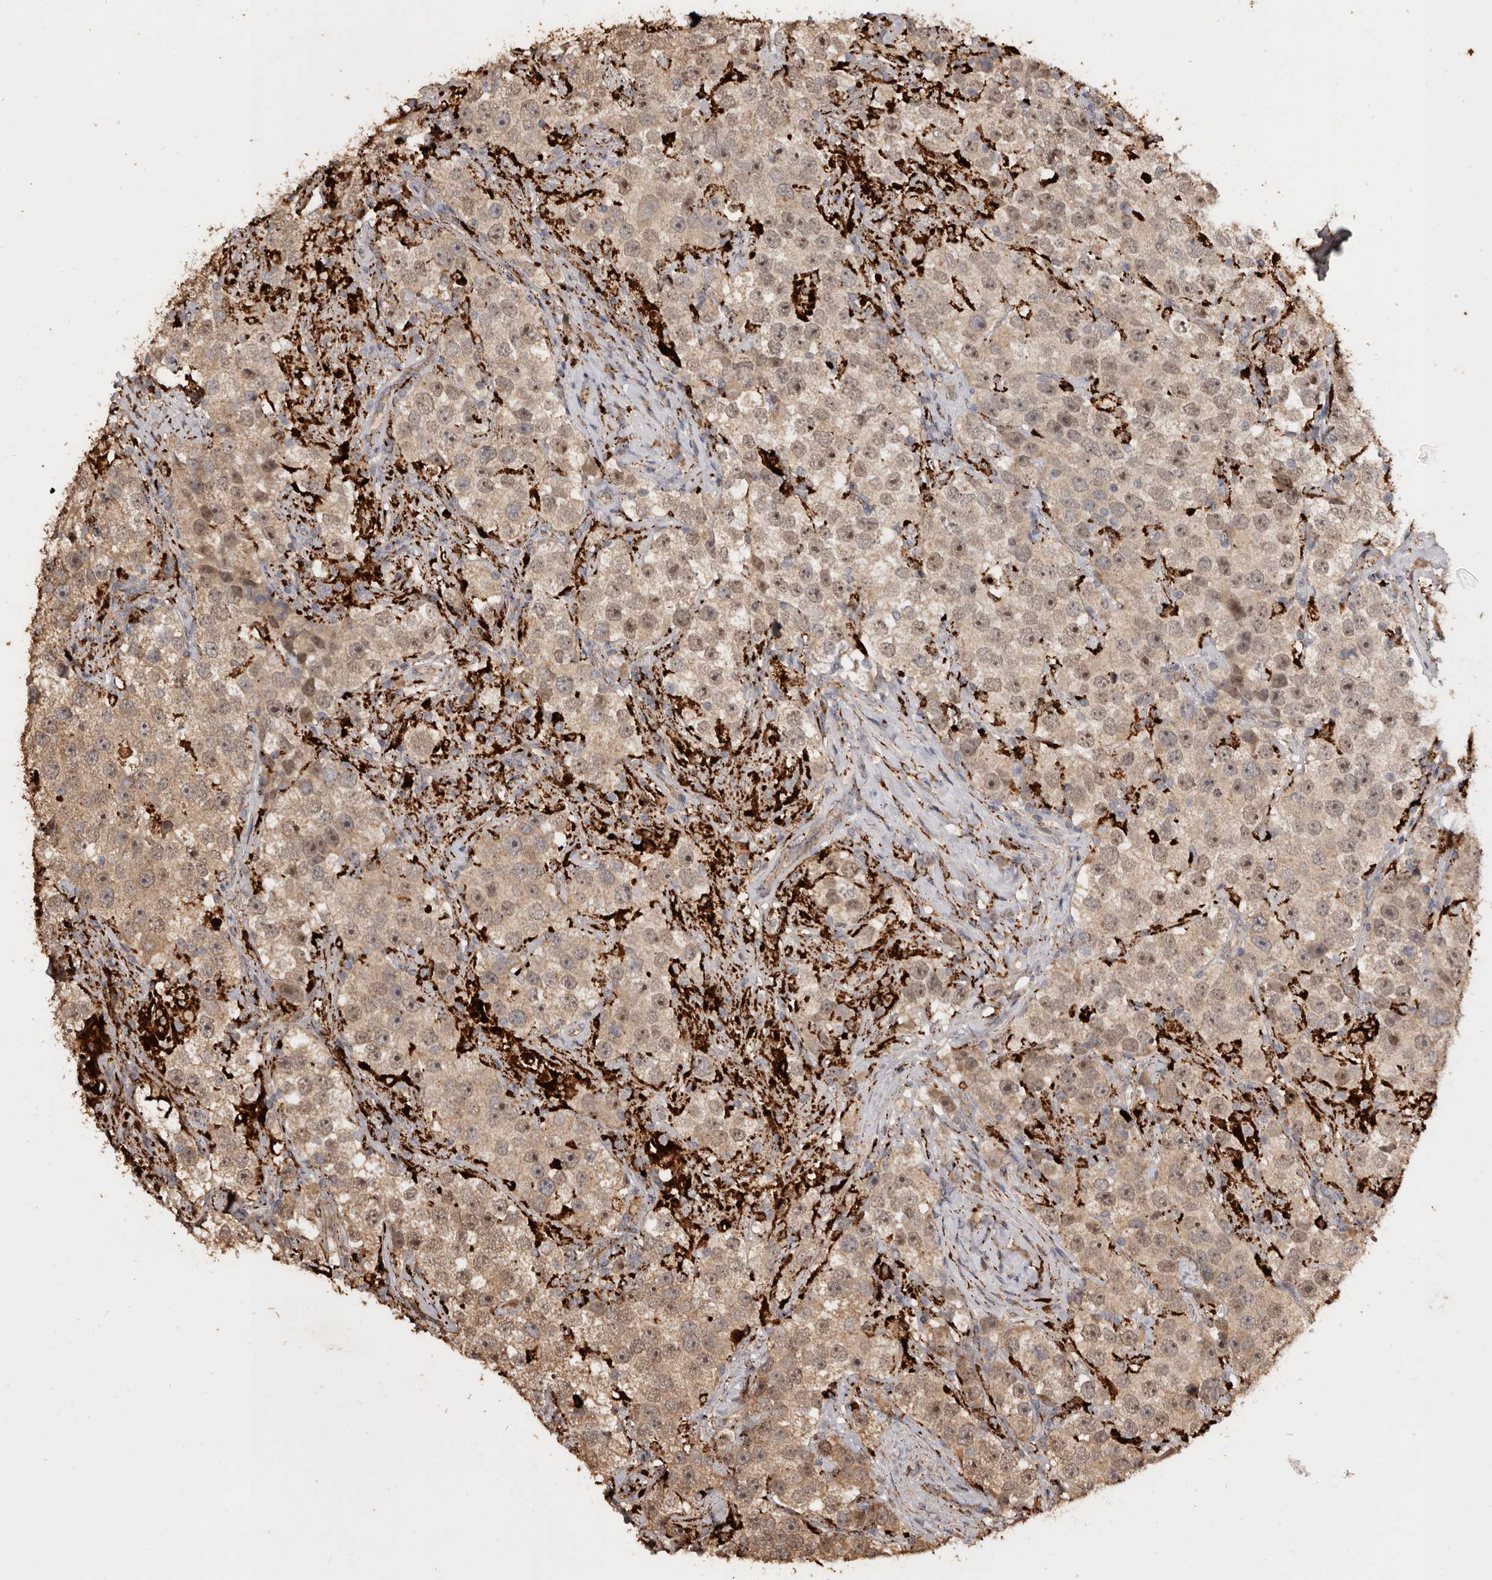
{"staining": {"intensity": "moderate", "quantity": ">75%", "location": "cytoplasmic/membranous"}, "tissue": "testis cancer", "cell_type": "Tumor cells", "image_type": "cancer", "snomed": [{"axis": "morphology", "description": "Seminoma, NOS"}, {"axis": "topography", "description": "Testis"}], "caption": "Protein positivity by IHC reveals moderate cytoplasmic/membranous expression in approximately >75% of tumor cells in testis cancer (seminoma).", "gene": "AKAP7", "patient": {"sex": "male", "age": 49}}